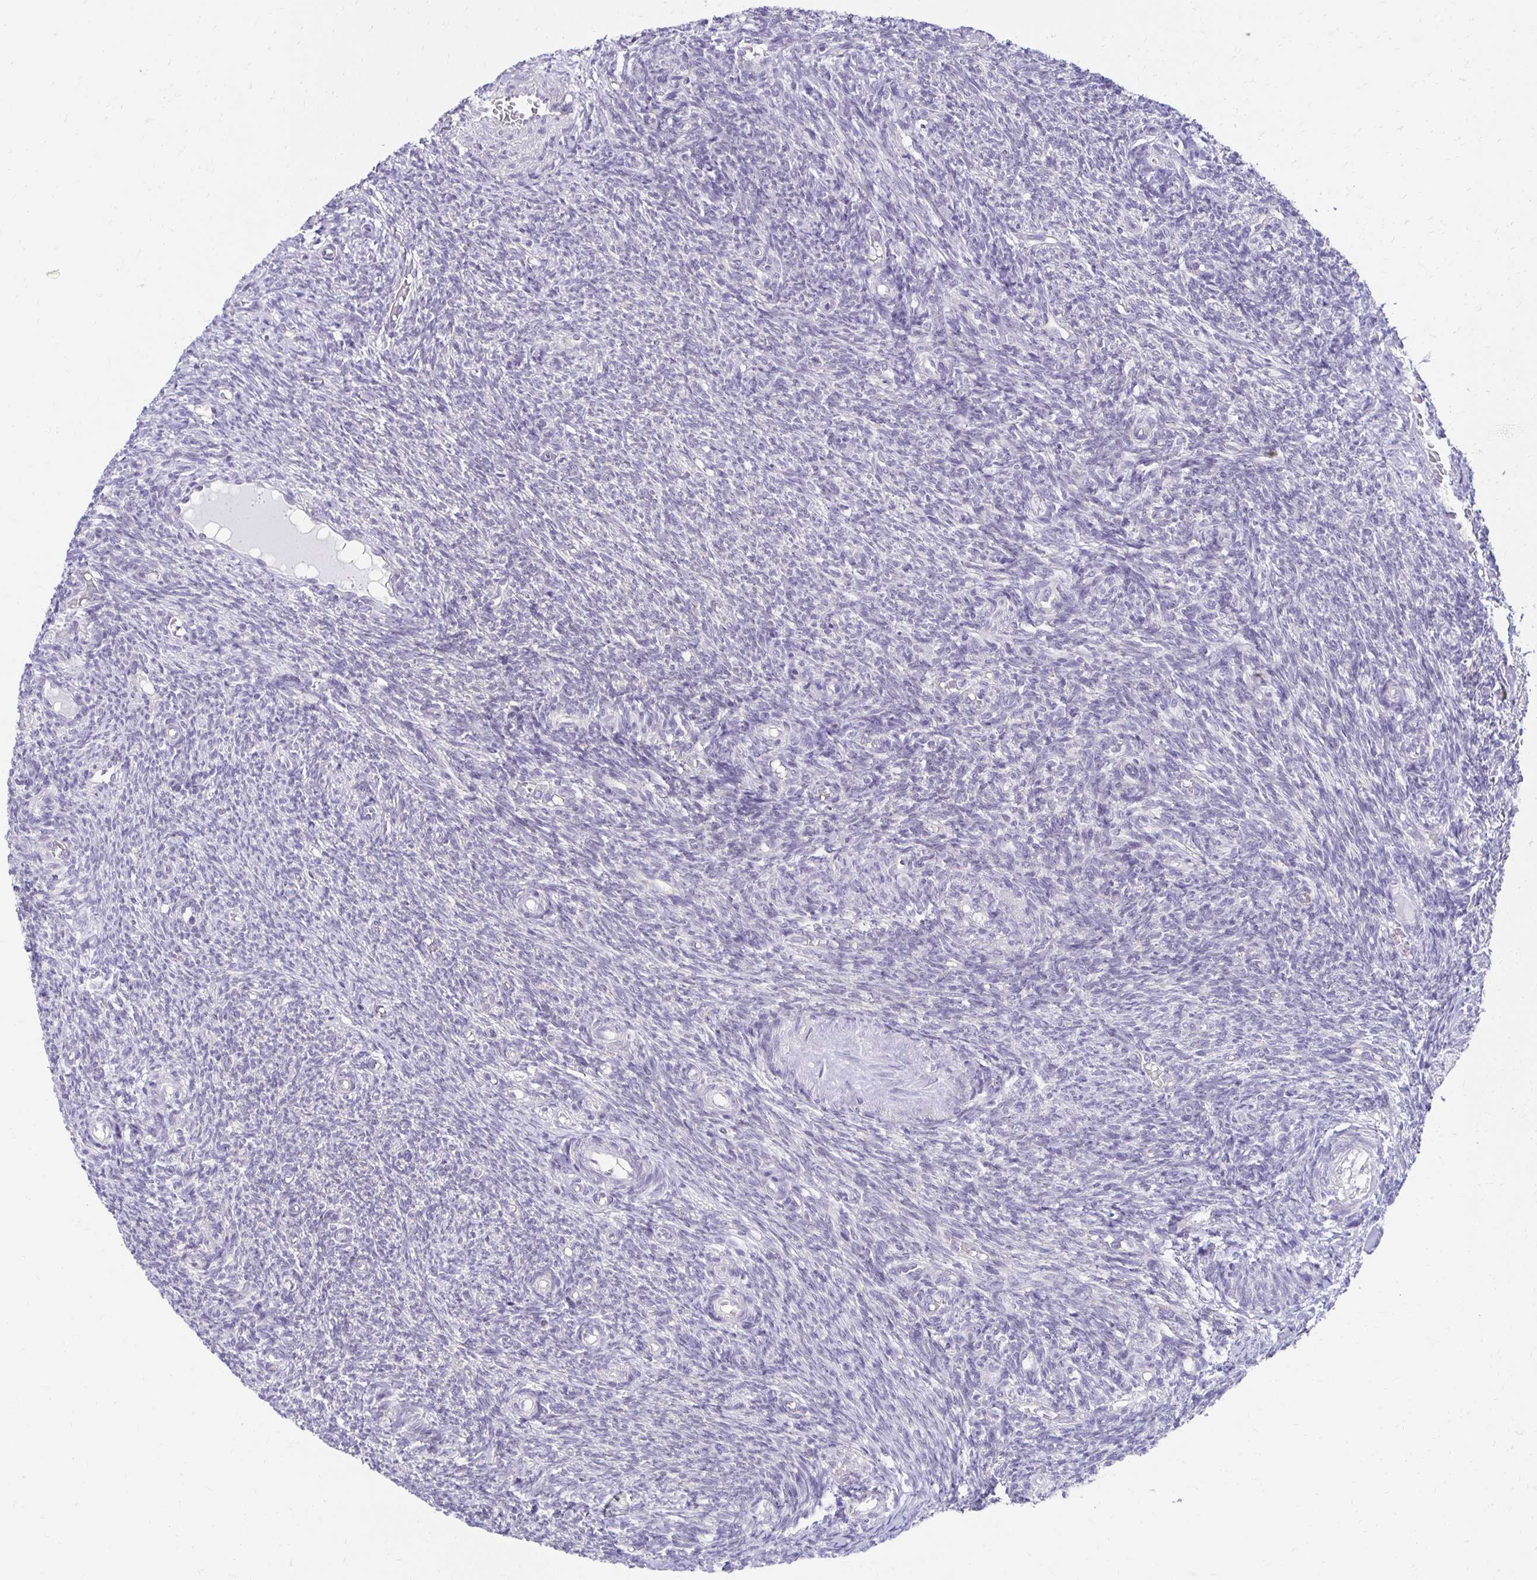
{"staining": {"intensity": "negative", "quantity": "none", "location": "none"}, "tissue": "ovary", "cell_type": "Ovarian stroma cells", "image_type": "normal", "snomed": [{"axis": "morphology", "description": "Normal tissue, NOS"}, {"axis": "topography", "description": "Ovary"}], "caption": "Protein analysis of normal ovary reveals no significant expression in ovarian stroma cells.", "gene": "C1QTNF2", "patient": {"sex": "female", "age": 39}}